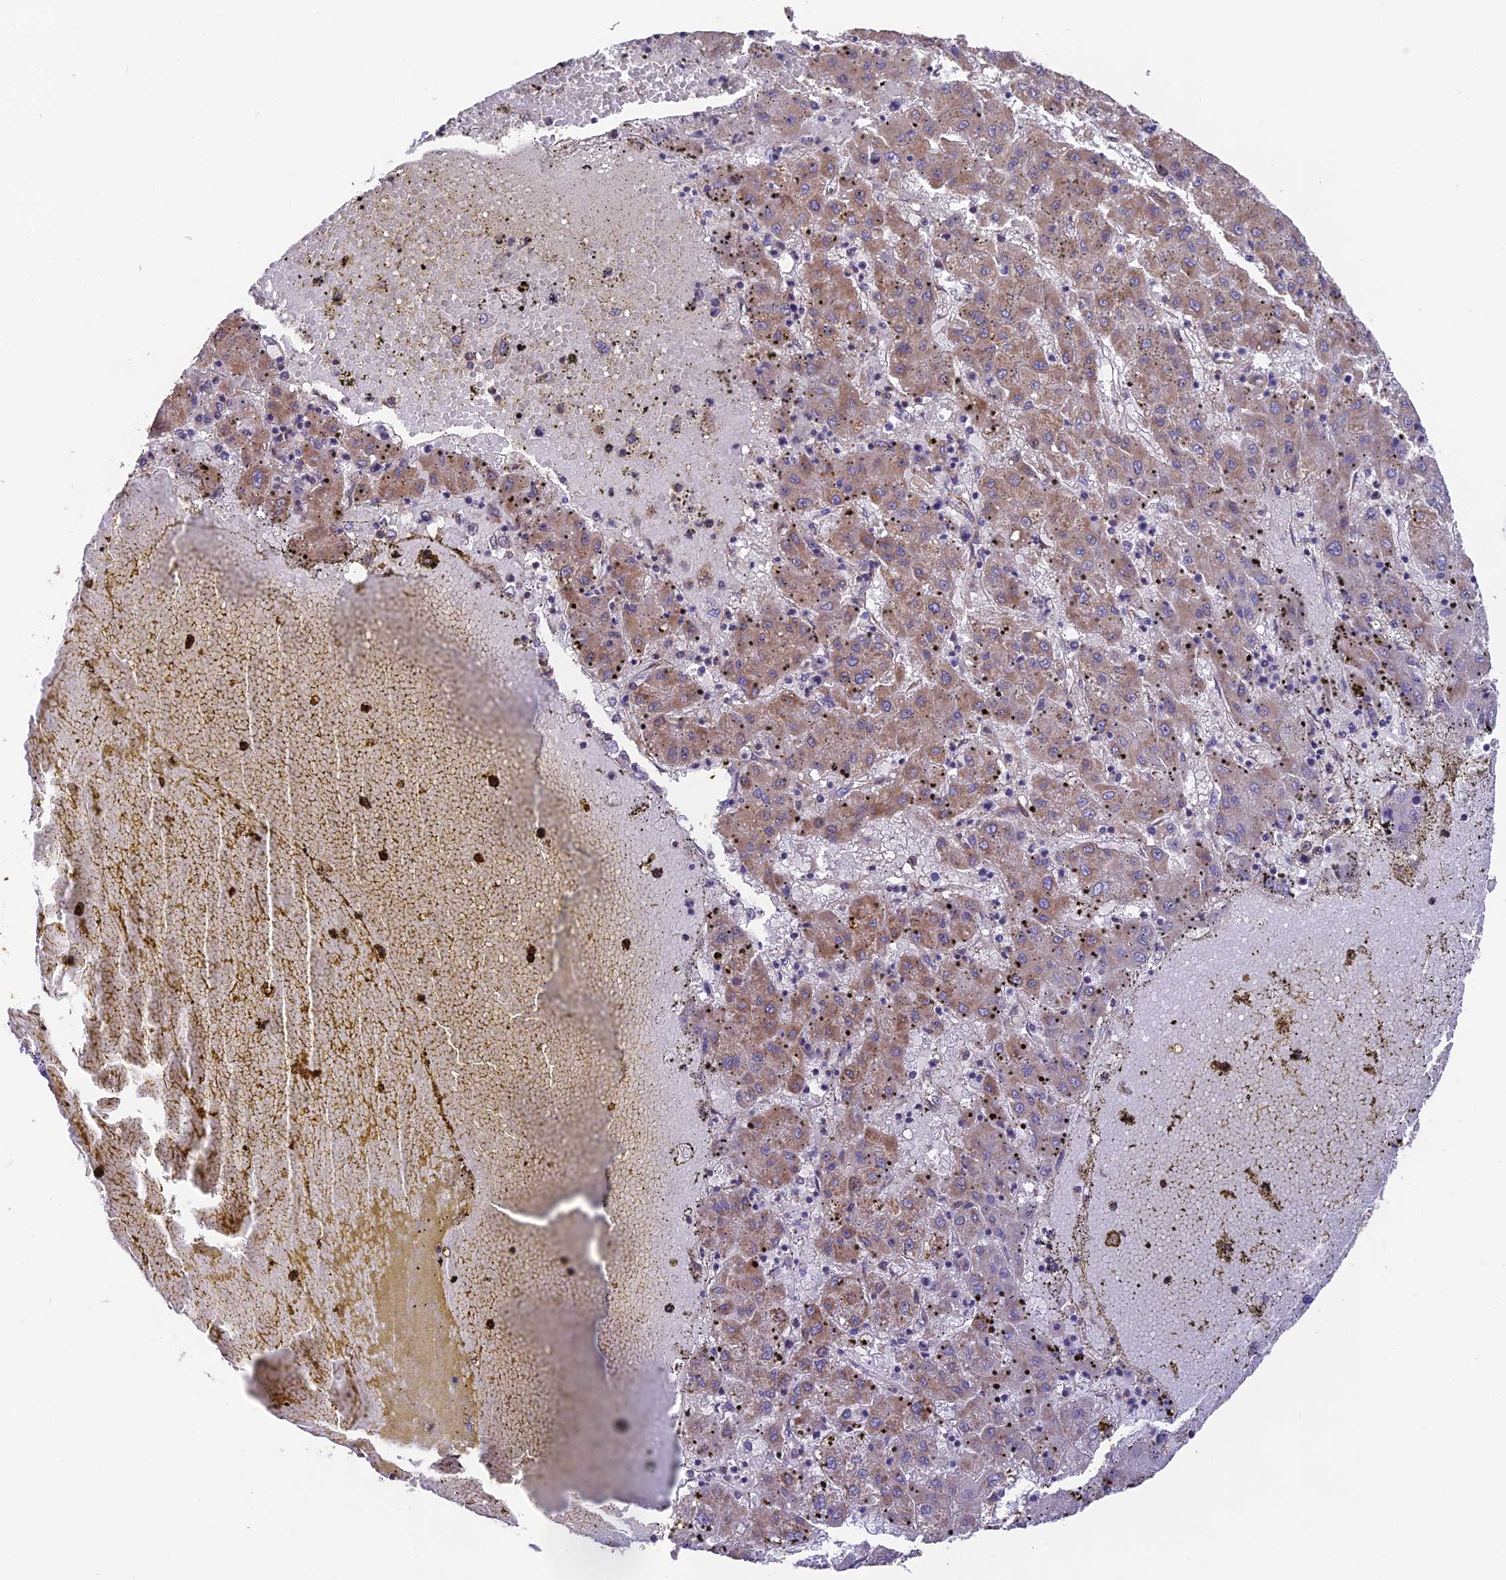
{"staining": {"intensity": "moderate", "quantity": "25%-75%", "location": "cytoplasmic/membranous"}, "tissue": "liver cancer", "cell_type": "Tumor cells", "image_type": "cancer", "snomed": [{"axis": "morphology", "description": "Carcinoma, Hepatocellular, NOS"}, {"axis": "topography", "description": "Liver"}], "caption": "Hepatocellular carcinoma (liver) was stained to show a protein in brown. There is medium levels of moderate cytoplasmic/membranous expression in approximately 25%-75% of tumor cells.", "gene": "BLOC1S4", "patient": {"sex": "male", "age": 72}}